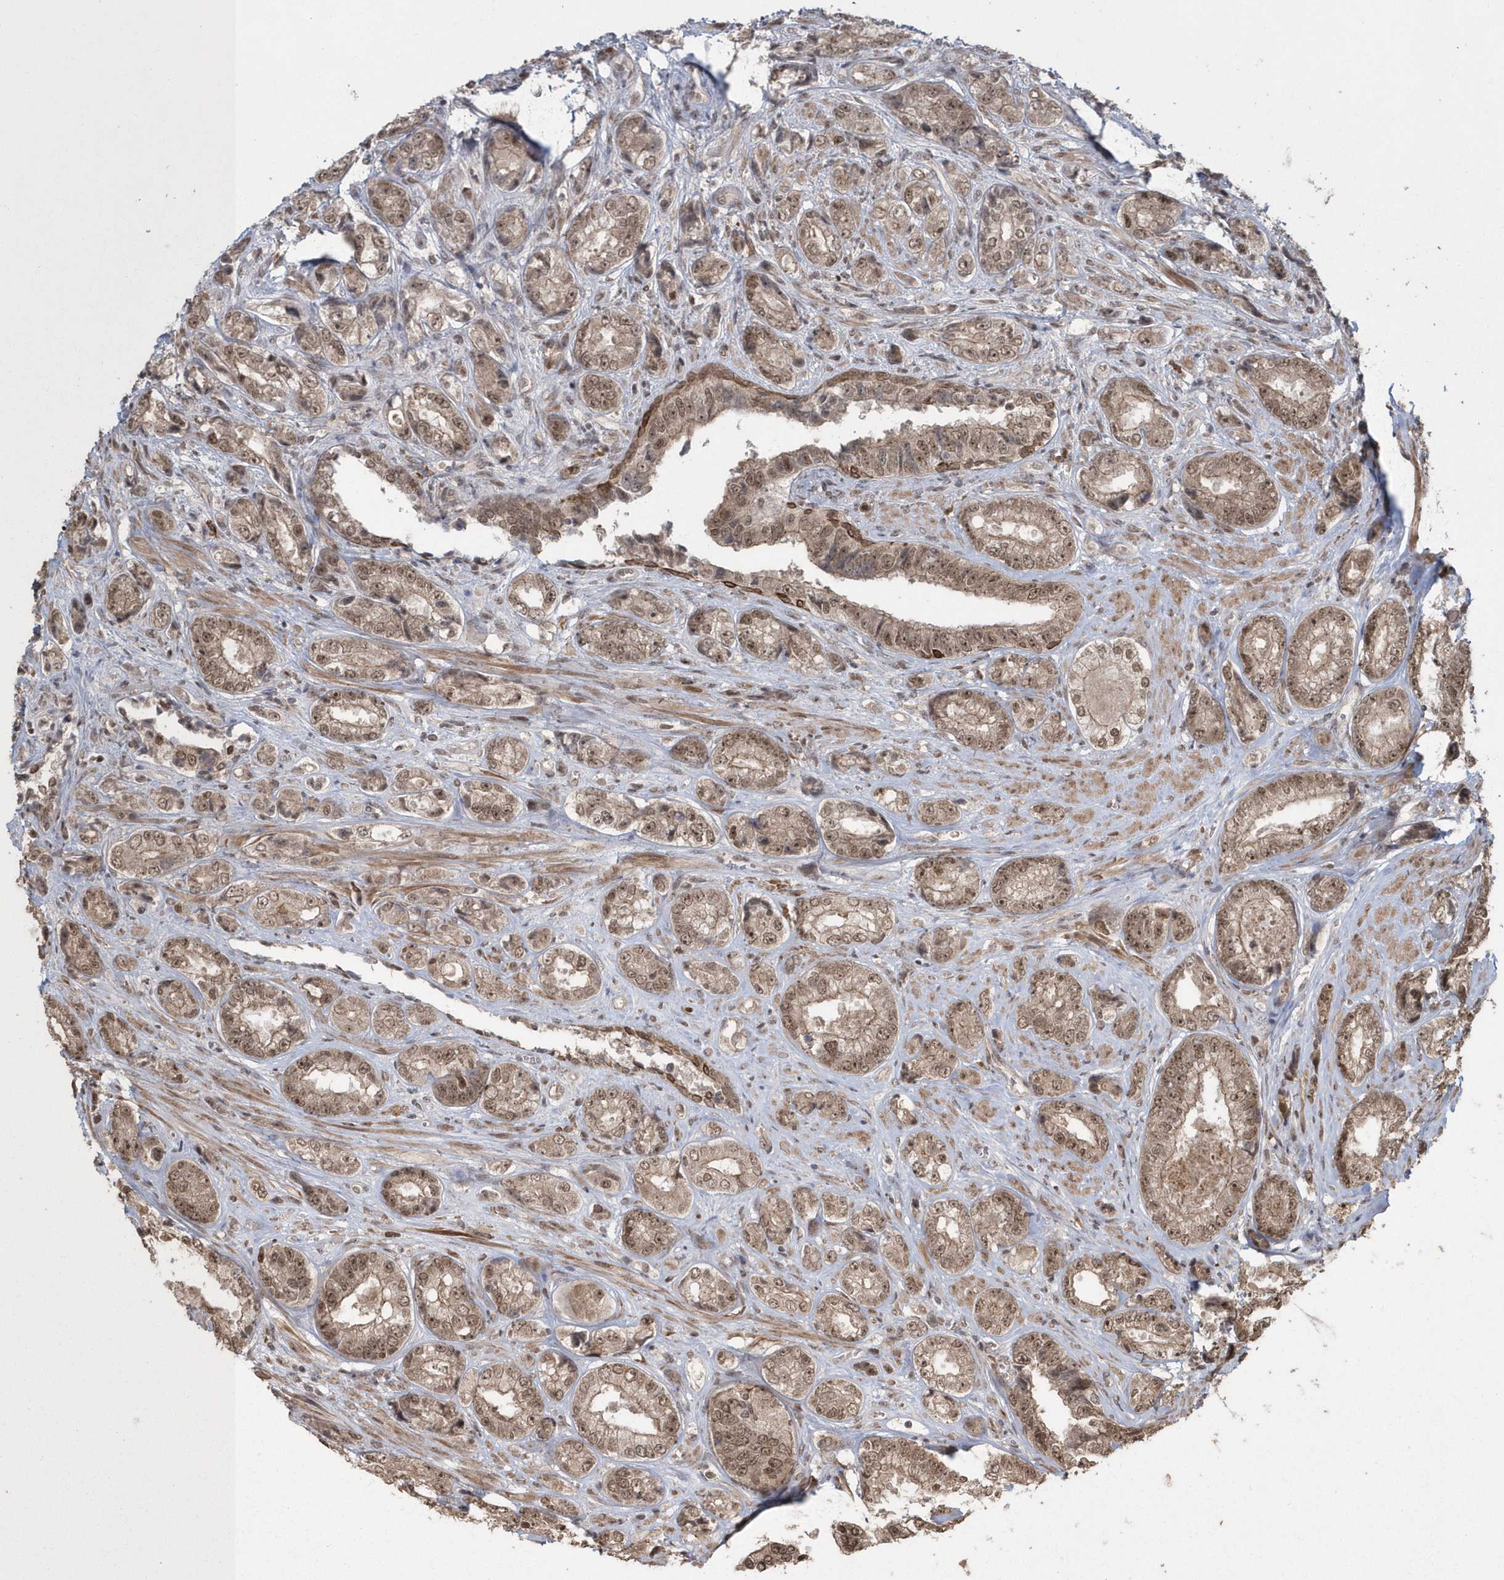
{"staining": {"intensity": "moderate", "quantity": ">75%", "location": "cytoplasmic/membranous,nuclear"}, "tissue": "prostate cancer", "cell_type": "Tumor cells", "image_type": "cancer", "snomed": [{"axis": "morphology", "description": "Adenocarcinoma, High grade"}, {"axis": "topography", "description": "Prostate"}], "caption": "Immunohistochemistry histopathology image of adenocarcinoma (high-grade) (prostate) stained for a protein (brown), which demonstrates medium levels of moderate cytoplasmic/membranous and nuclear staining in approximately >75% of tumor cells.", "gene": "EPB41L4A", "patient": {"sex": "male", "age": 61}}